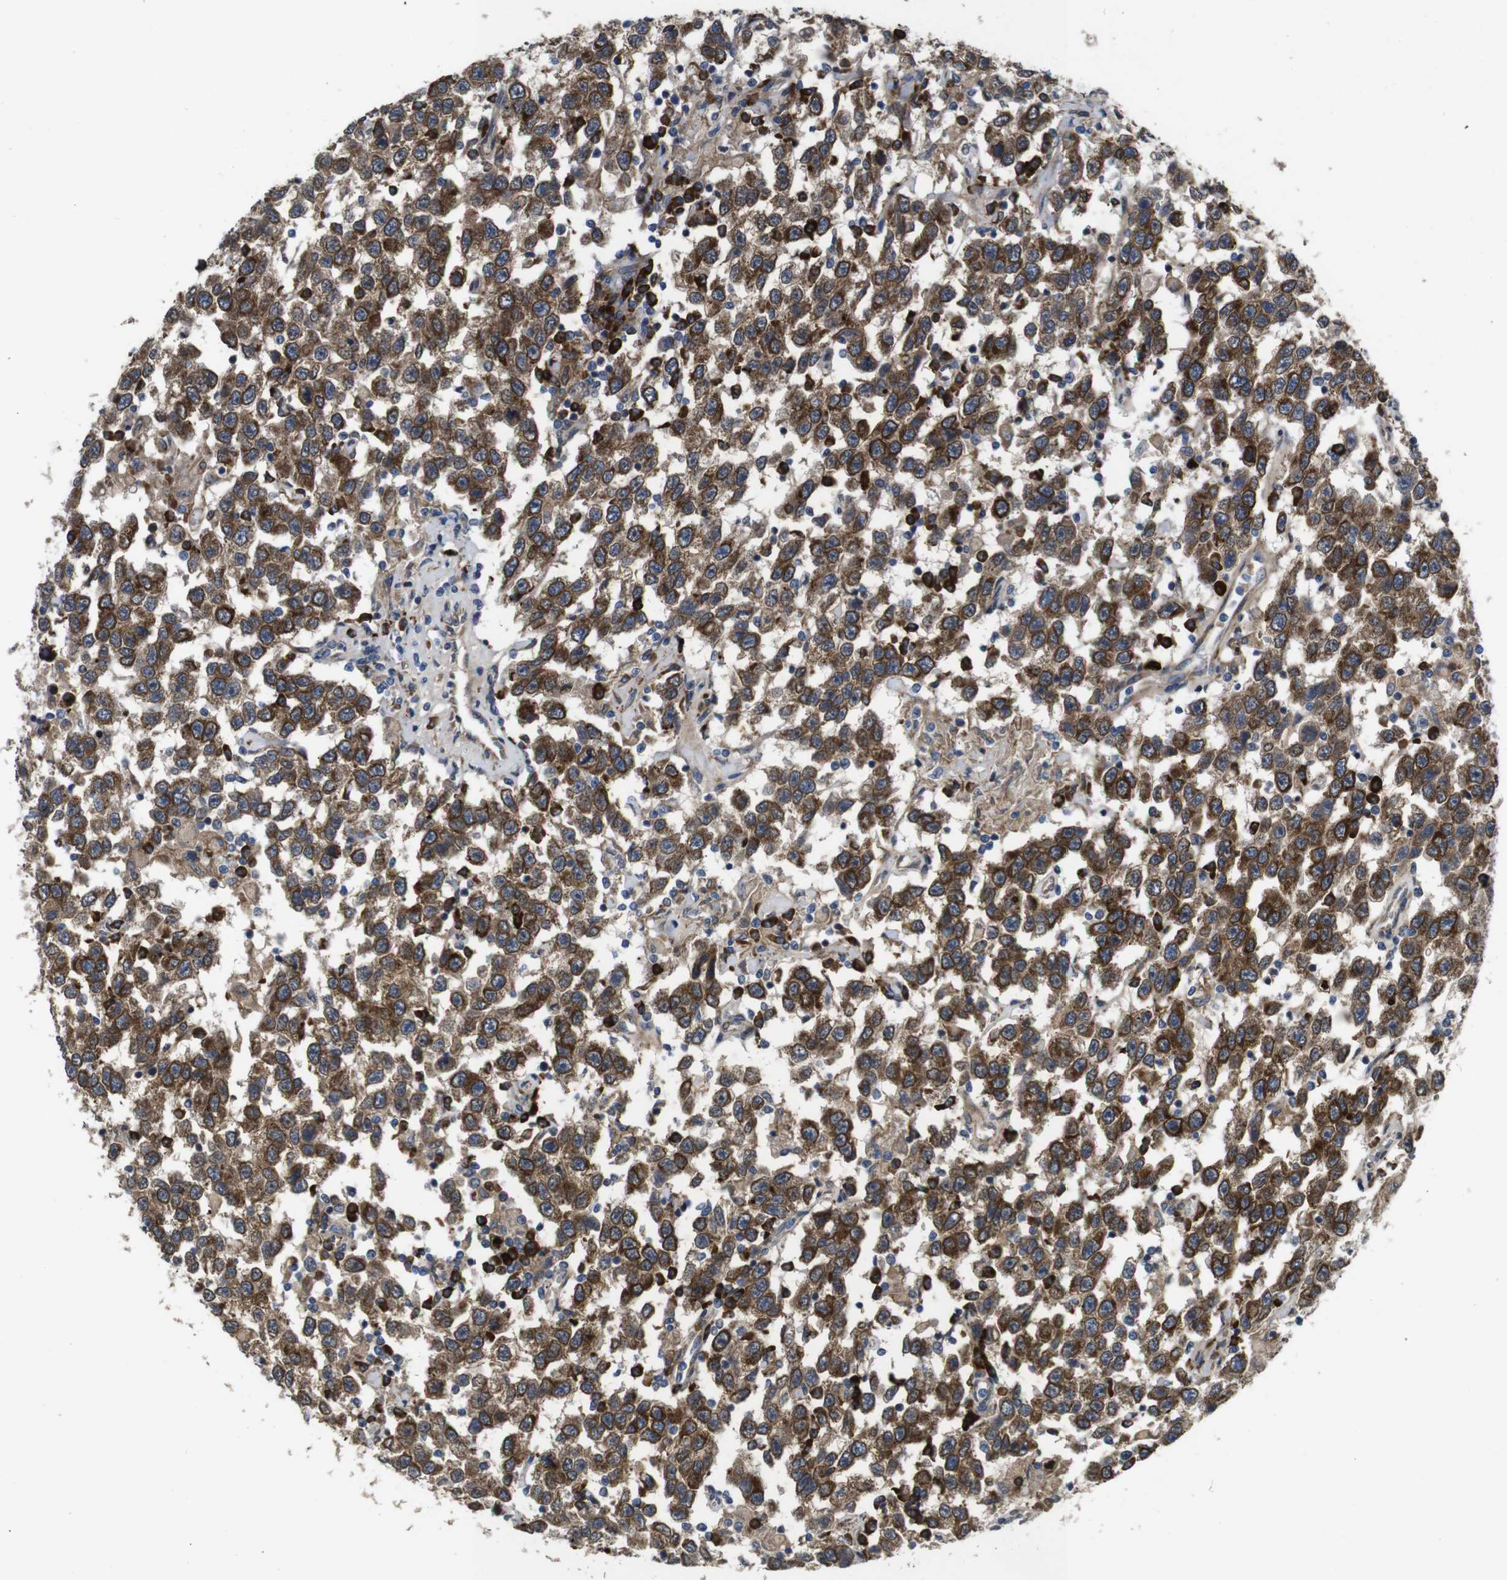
{"staining": {"intensity": "strong", "quantity": ">75%", "location": "cytoplasmic/membranous"}, "tissue": "testis cancer", "cell_type": "Tumor cells", "image_type": "cancer", "snomed": [{"axis": "morphology", "description": "Seminoma, NOS"}, {"axis": "topography", "description": "Testis"}], "caption": "This is a photomicrograph of immunohistochemistry (IHC) staining of seminoma (testis), which shows strong expression in the cytoplasmic/membranous of tumor cells.", "gene": "UBE2G2", "patient": {"sex": "male", "age": 41}}